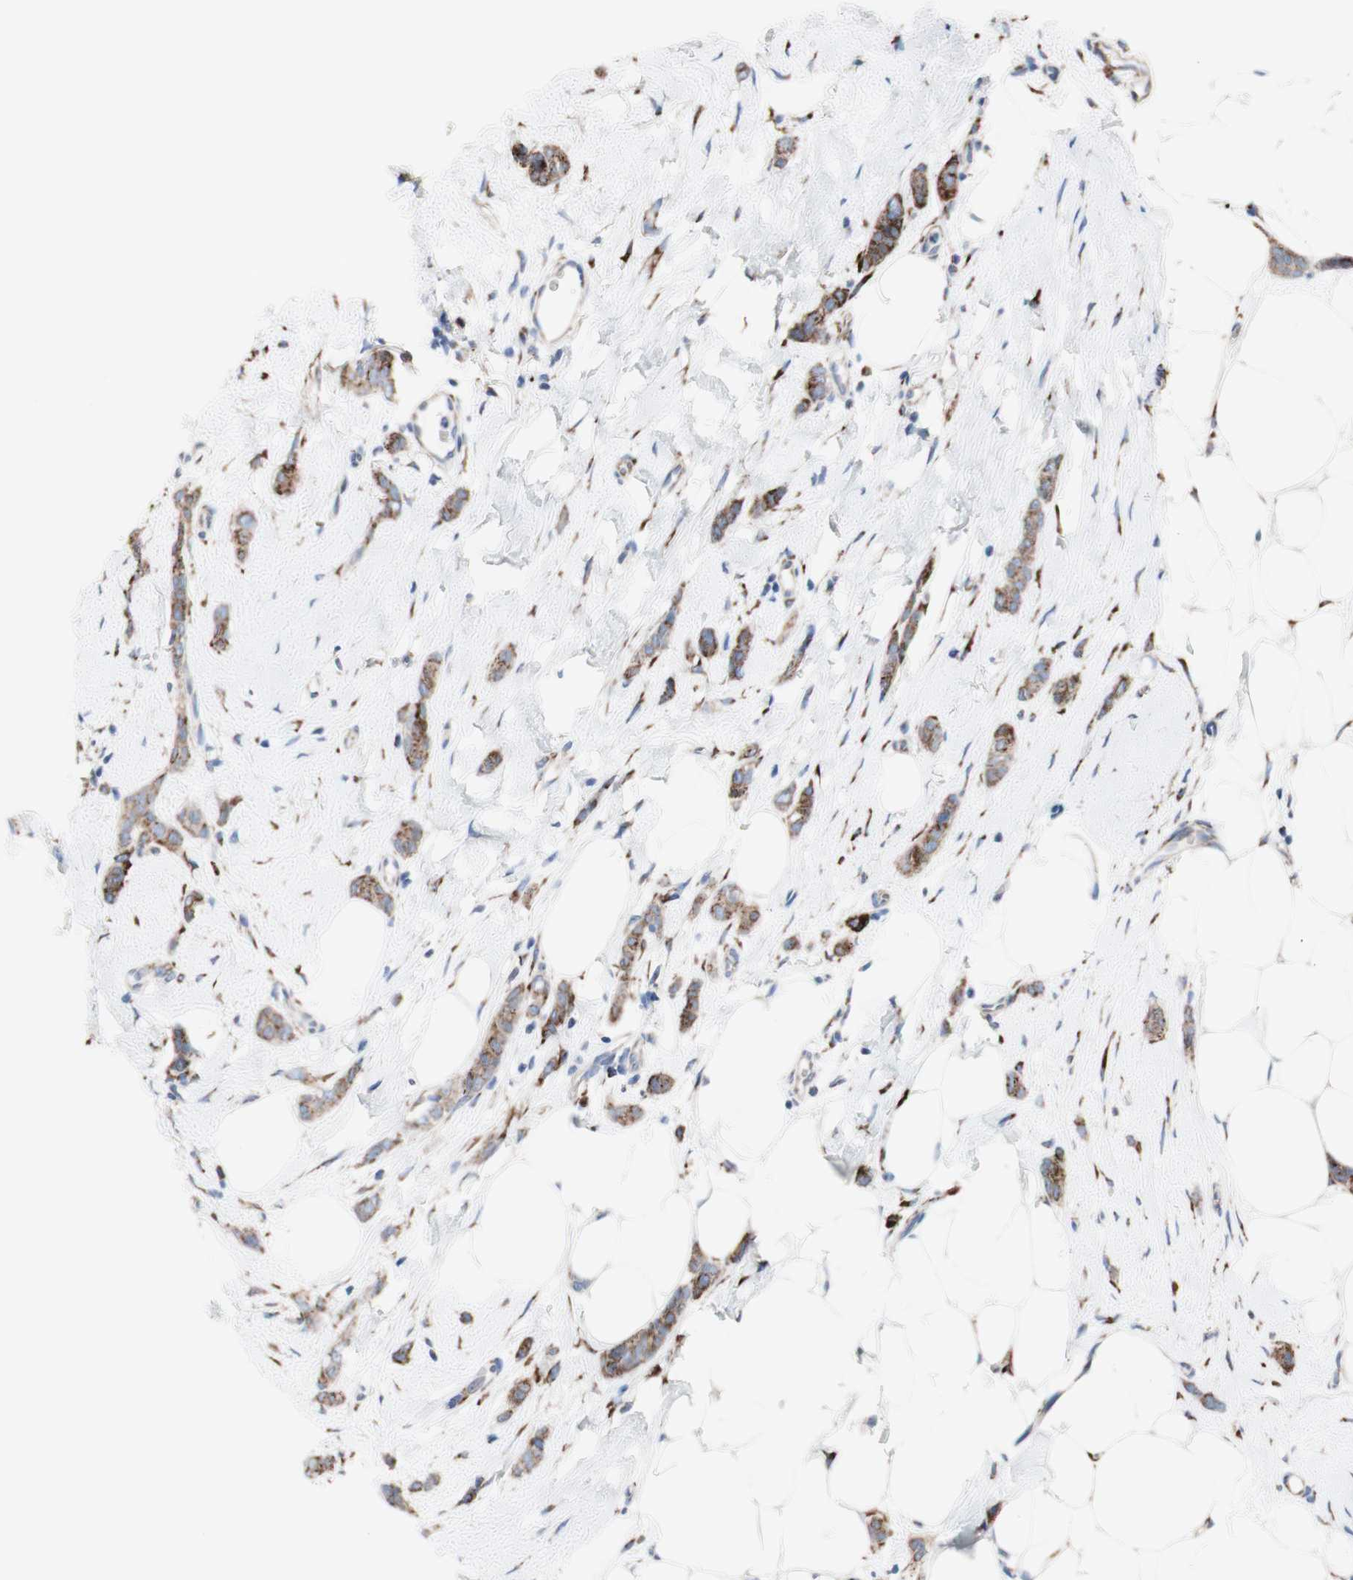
{"staining": {"intensity": "strong", "quantity": "25%-75%", "location": "cytoplasmic/membranous"}, "tissue": "breast cancer", "cell_type": "Tumor cells", "image_type": "cancer", "snomed": [{"axis": "morphology", "description": "Lobular carcinoma"}, {"axis": "topography", "description": "Skin"}, {"axis": "topography", "description": "Breast"}], "caption": "This histopathology image reveals lobular carcinoma (breast) stained with immunohistochemistry to label a protein in brown. The cytoplasmic/membranous of tumor cells show strong positivity for the protein. Nuclei are counter-stained blue.", "gene": "AGPAT5", "patient": {"sex": "female", "age": 46}}